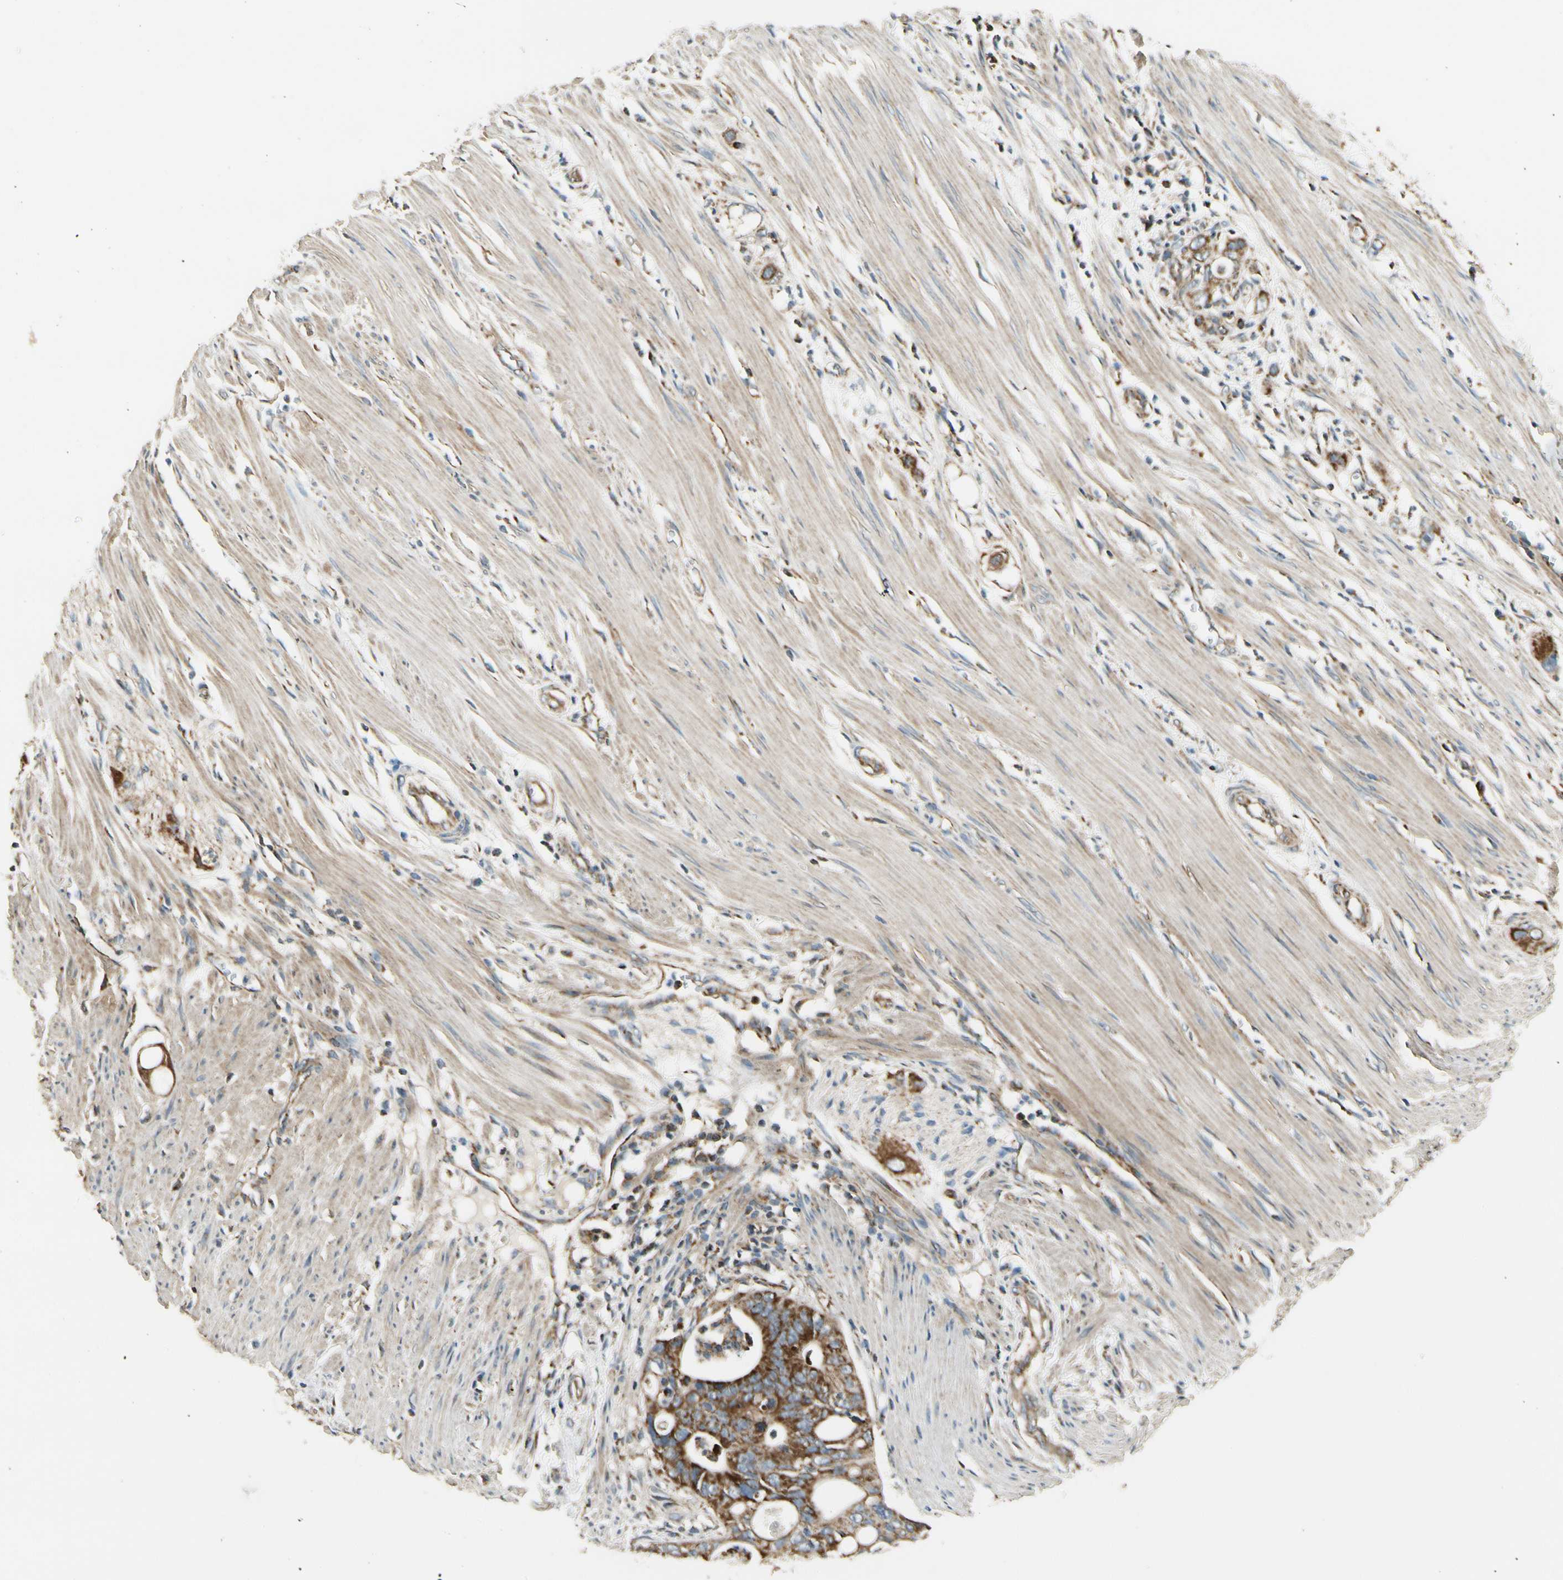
{"staining": {"intensity": "strong", "quantity": ">75%", "location": "cytoplasmic/membranous"}, "tissue": "colorectal cancer", "cell_type": "Tumor cells", "image_type": "cancer", "snomed": [{"axis": "morphology", "description": "Adenocarcinoma, NOS"}, {"axis": "topography", "description": "Colon"}], "caption": "Immunohistochemistry (DAB (3,3'-diaminobenzidine)) staining of colorectal cancer reveals strong cytoplasmic/membranous protein expression in approximately >75% of tumor cells.", "gene": "EPHB3", "patient": {"sex": "female", "age": 57}}